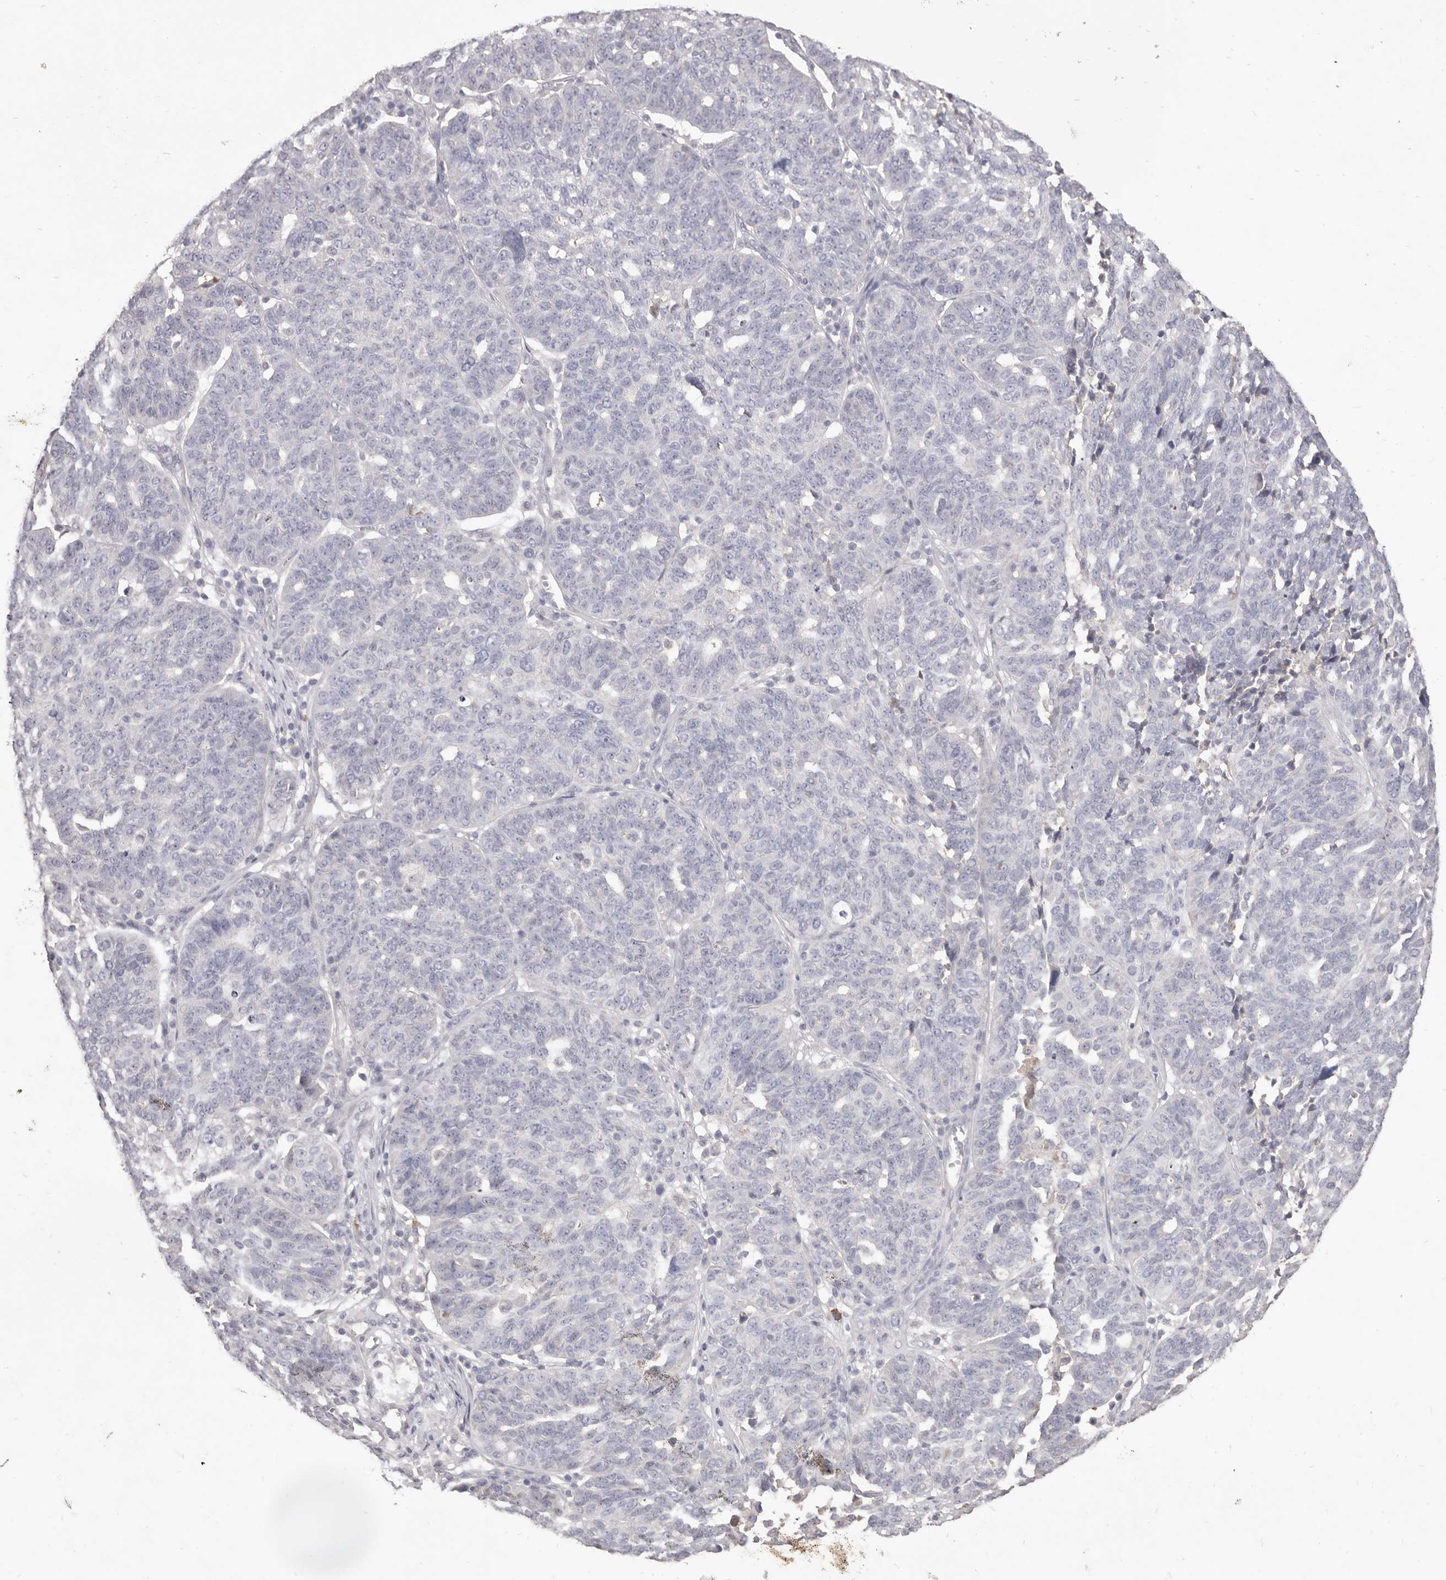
{"staining": {"intensity": "negative", "quantity": "none", "location": "none"}, "tissue": "ovarian cancer", "cell_type": "Tumor cells", "image_type": "cancer", "snomed": [{"axis": "morphology", "description": "Cystadenocarcinoma, serous, NOS"}, {"axis": "topography", "description": "Ovary"}], "caption": "Immunohistochemical staining of ovarian serous cystadenocarcinoma exhibits no significant staining in tumor cells.", "gene": "HCAR2", "patient": {"sex": "female", "age": 59}}